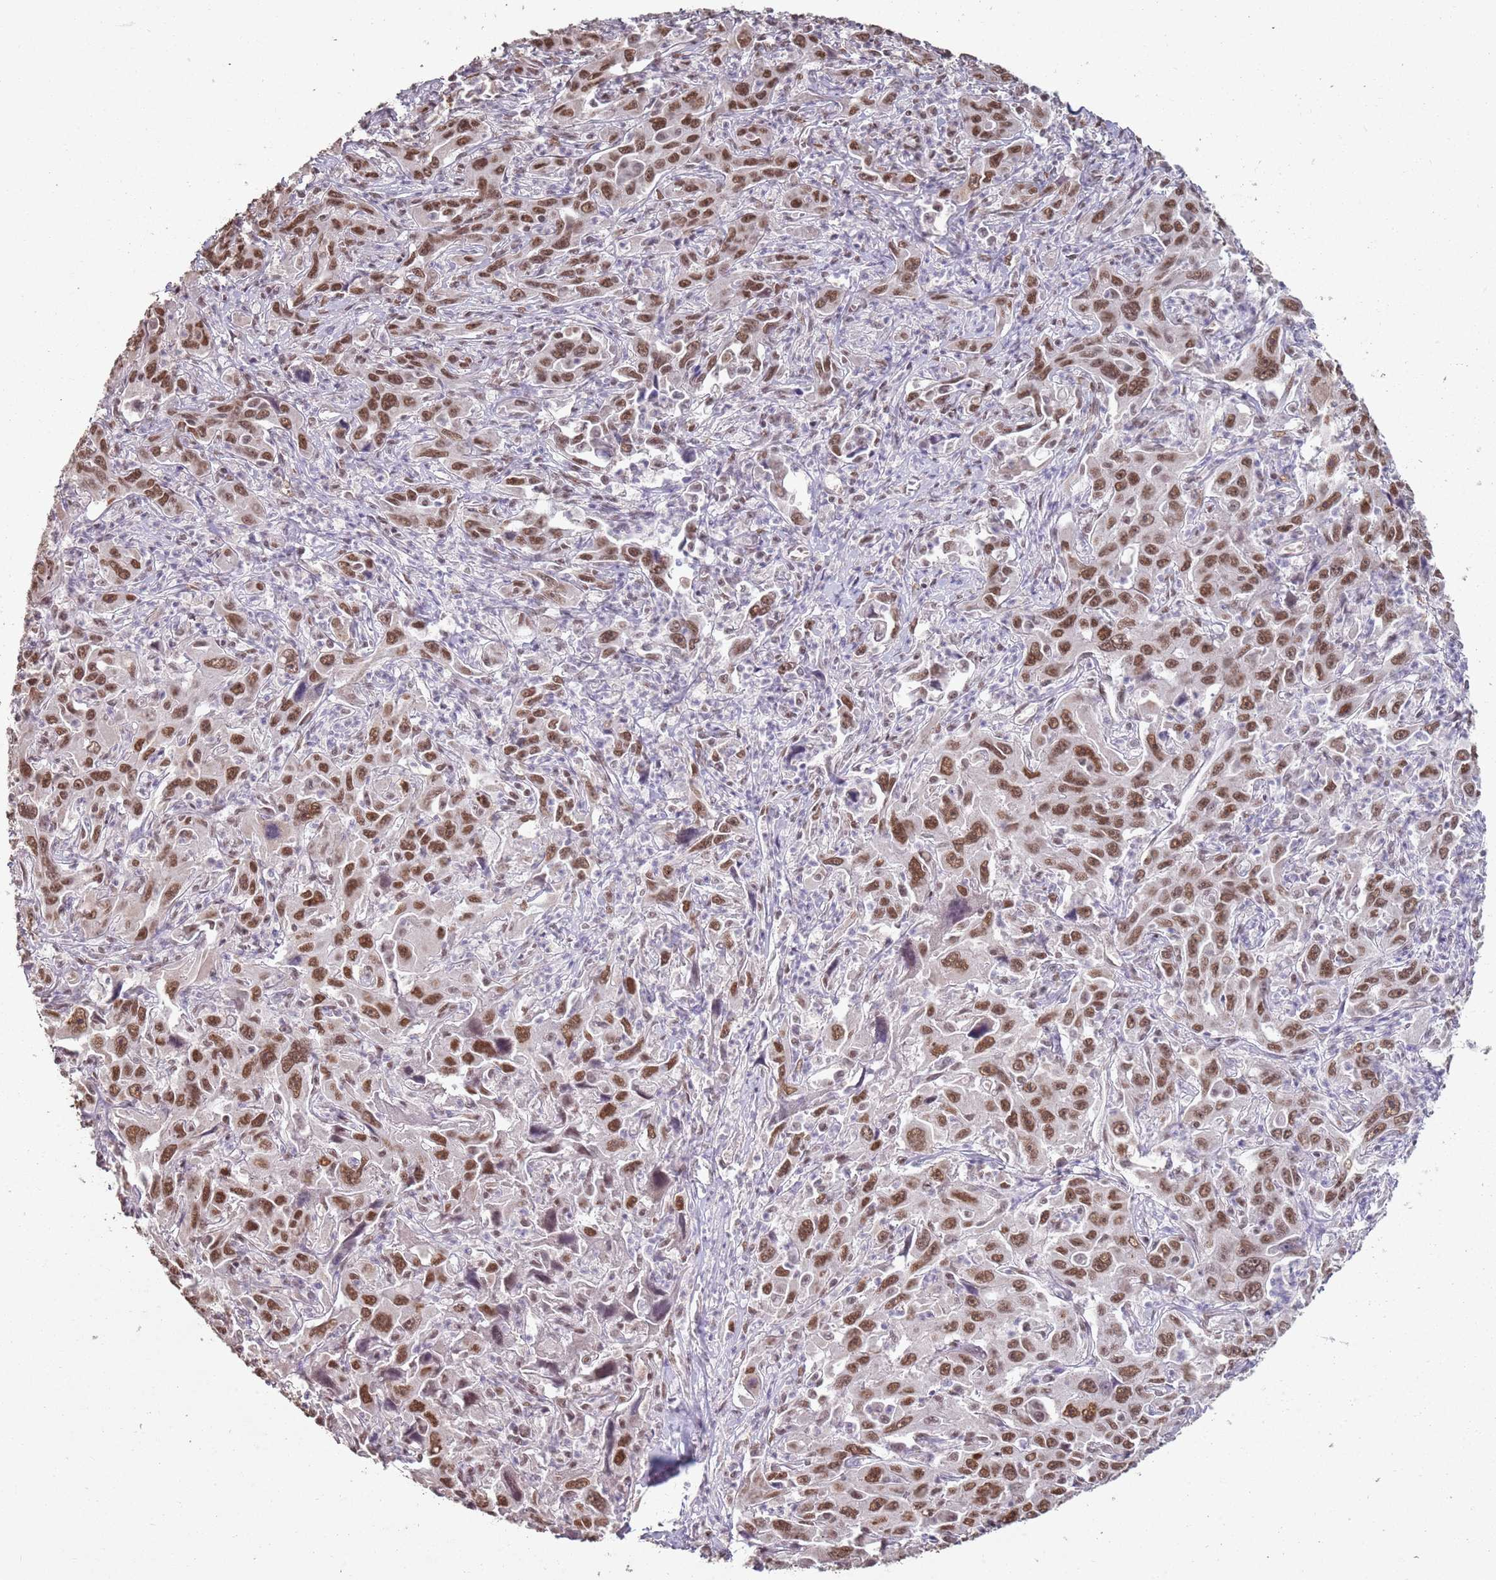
{"staining": {"intensity": "moderate", "quantity": ">75%", "location": "nuclear"}, "tissue": "liver cancer", "cell_type": "Tumor cells", "image_type": "cancer", "snomed": [{"axis": "morphology", "description": "Carcinoma, Hepatocellular, NOS"}, {"axis": "topography", "description": "Liver"}], "caption": "IHC micrograph of liver hepatocellular carcinoma stained for a protein (brown), which reveals medium levels of moderate nuclear positivity in approximately >75% of tumor cells.", "gene": "ARL14EP", "patient": {"sex": "male", "age": 63}}